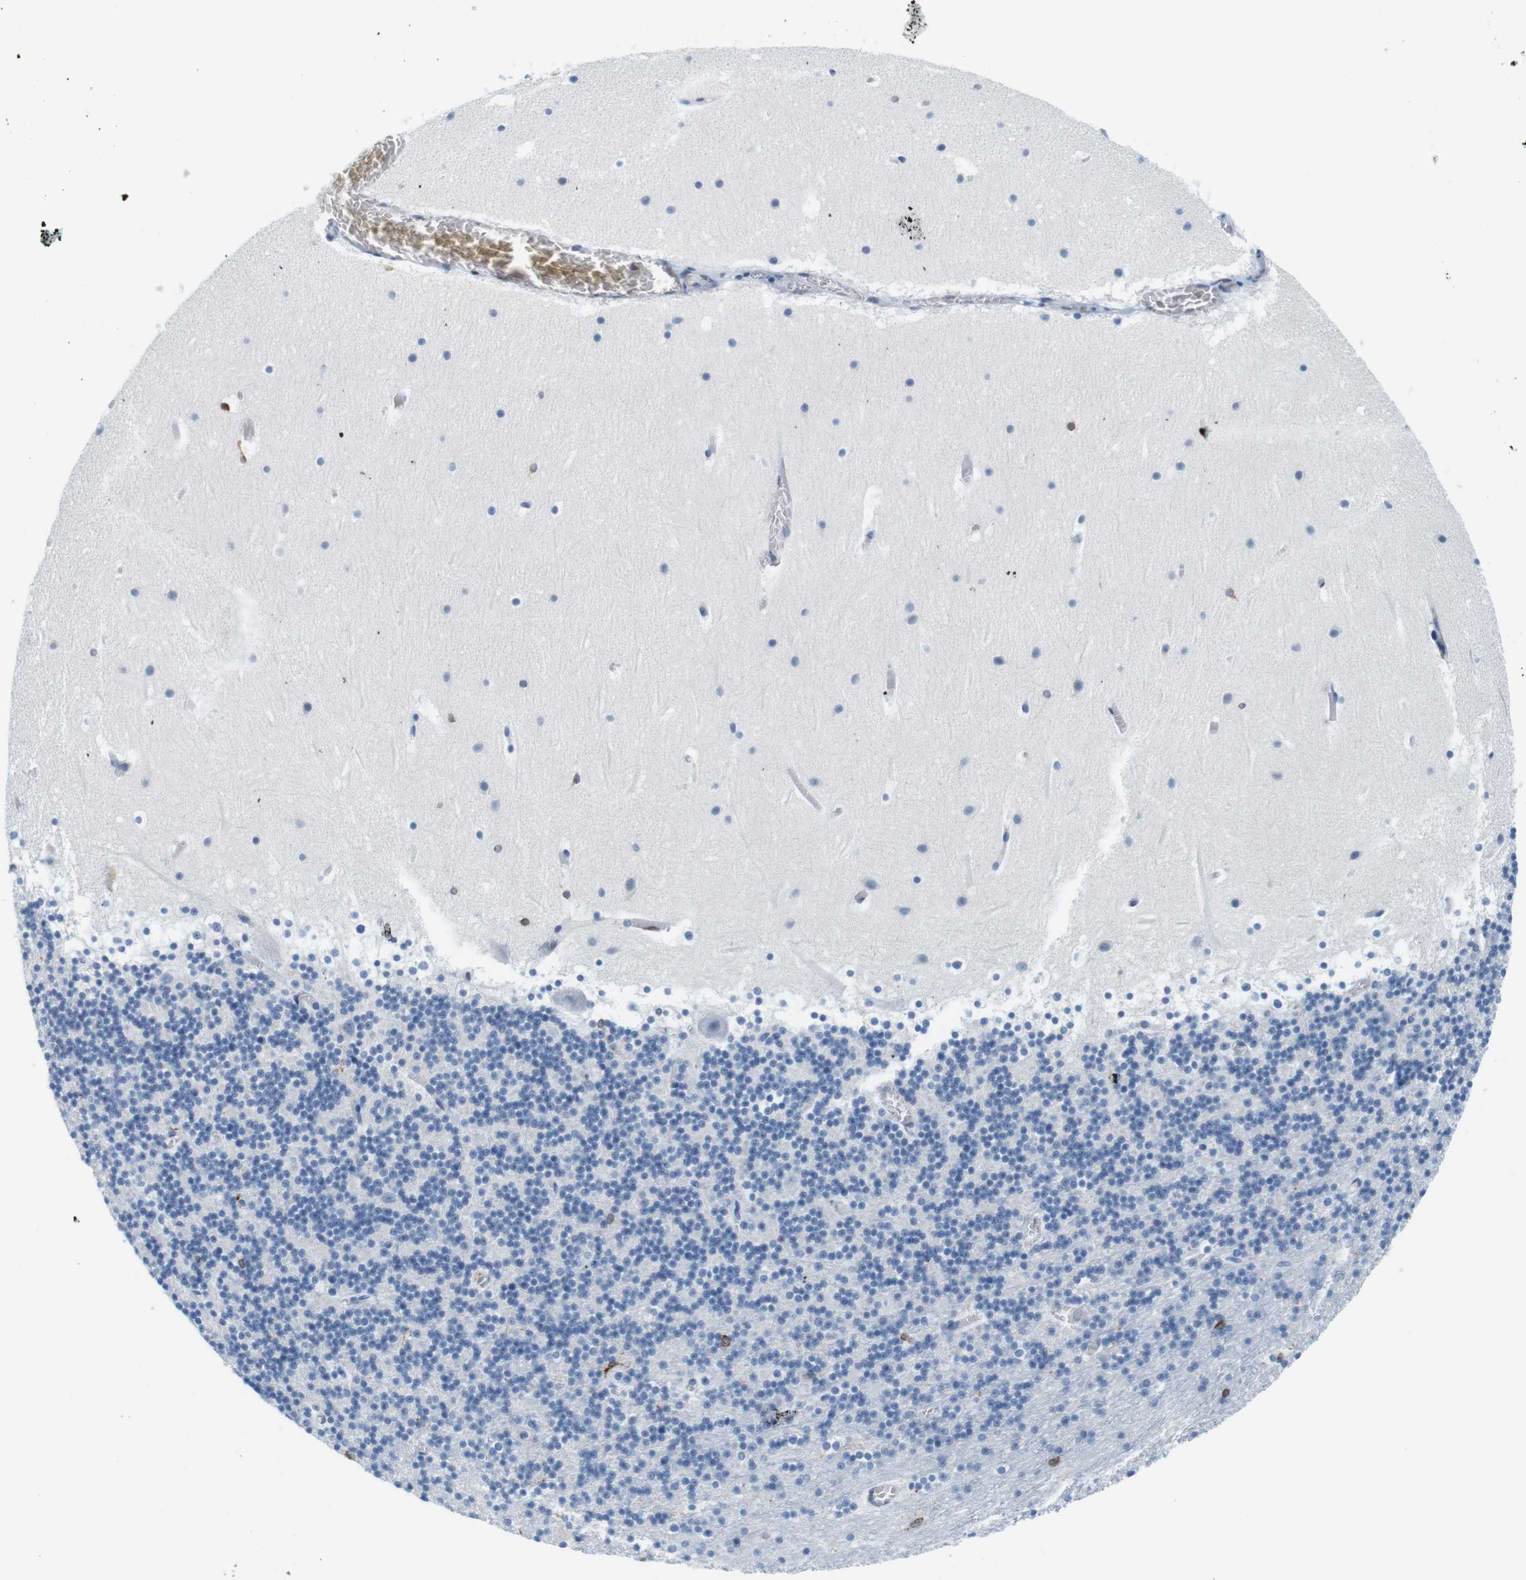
{"staining": {"intensity": "moderate", "quantity": "<25%", "location": "cytoplasmic/membranous"}, "tissue": "cerebellum", "cell_type": "Cells in granular layer", "image_type": "normal", "snomed": [{"axis": "morphology", "description": "Normal tissue, NOS"}, {"axis": "topography", "description": "Cerebellum"}], "caption": "A brown stain highlights moderate cytoplasmic/membranous expression of a protein in cells in granular layer of benign cerebellum. (brown staining indicates protein expression, while blue staining denotes nuclei).", "gene": "CIITA", "patient": {"sex": "male", "age": 45}}